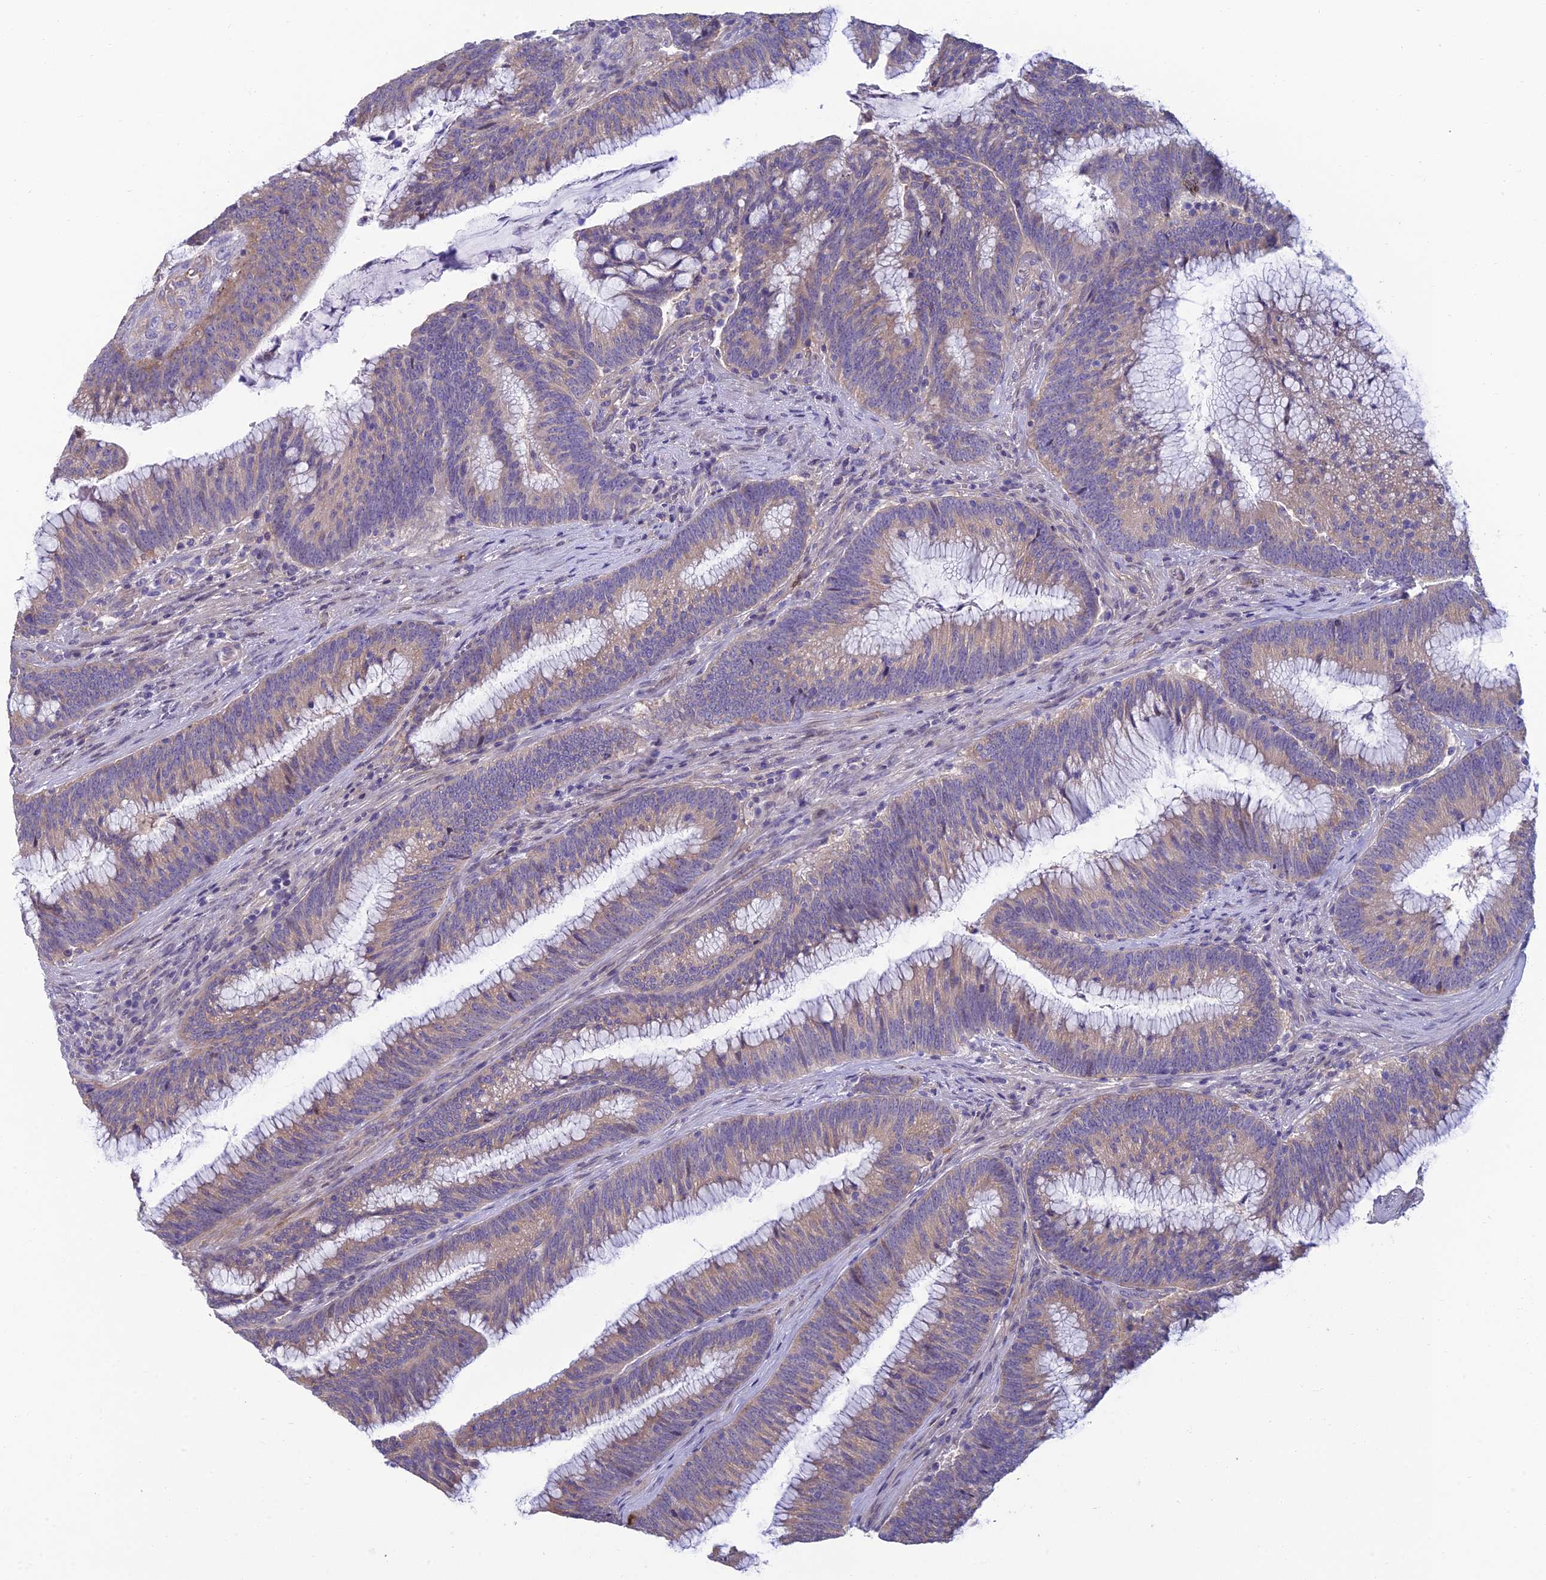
{"staining": {"intensity": "weak", "quantity": "25%-75%", "location": "cytoplasmic/membranous"}, "tissue": "colorectal cancer", "cell_type": "Tumor cells", "image_type": "cancer", "snomed": [{"axis": "morphology", "description": "Adenocarcinoma, NOS"}, {"axis": "topography", "description": "Rectum"}], "caption": "Colorectal adenocarcinoma stained for a protein (brown) shows weak cytoplasmic/membranous positive positivity in approximately 25%-75% of tumor cells.", "gene": "NEURL1", "patient": {"sex": "female", "age": 77}}